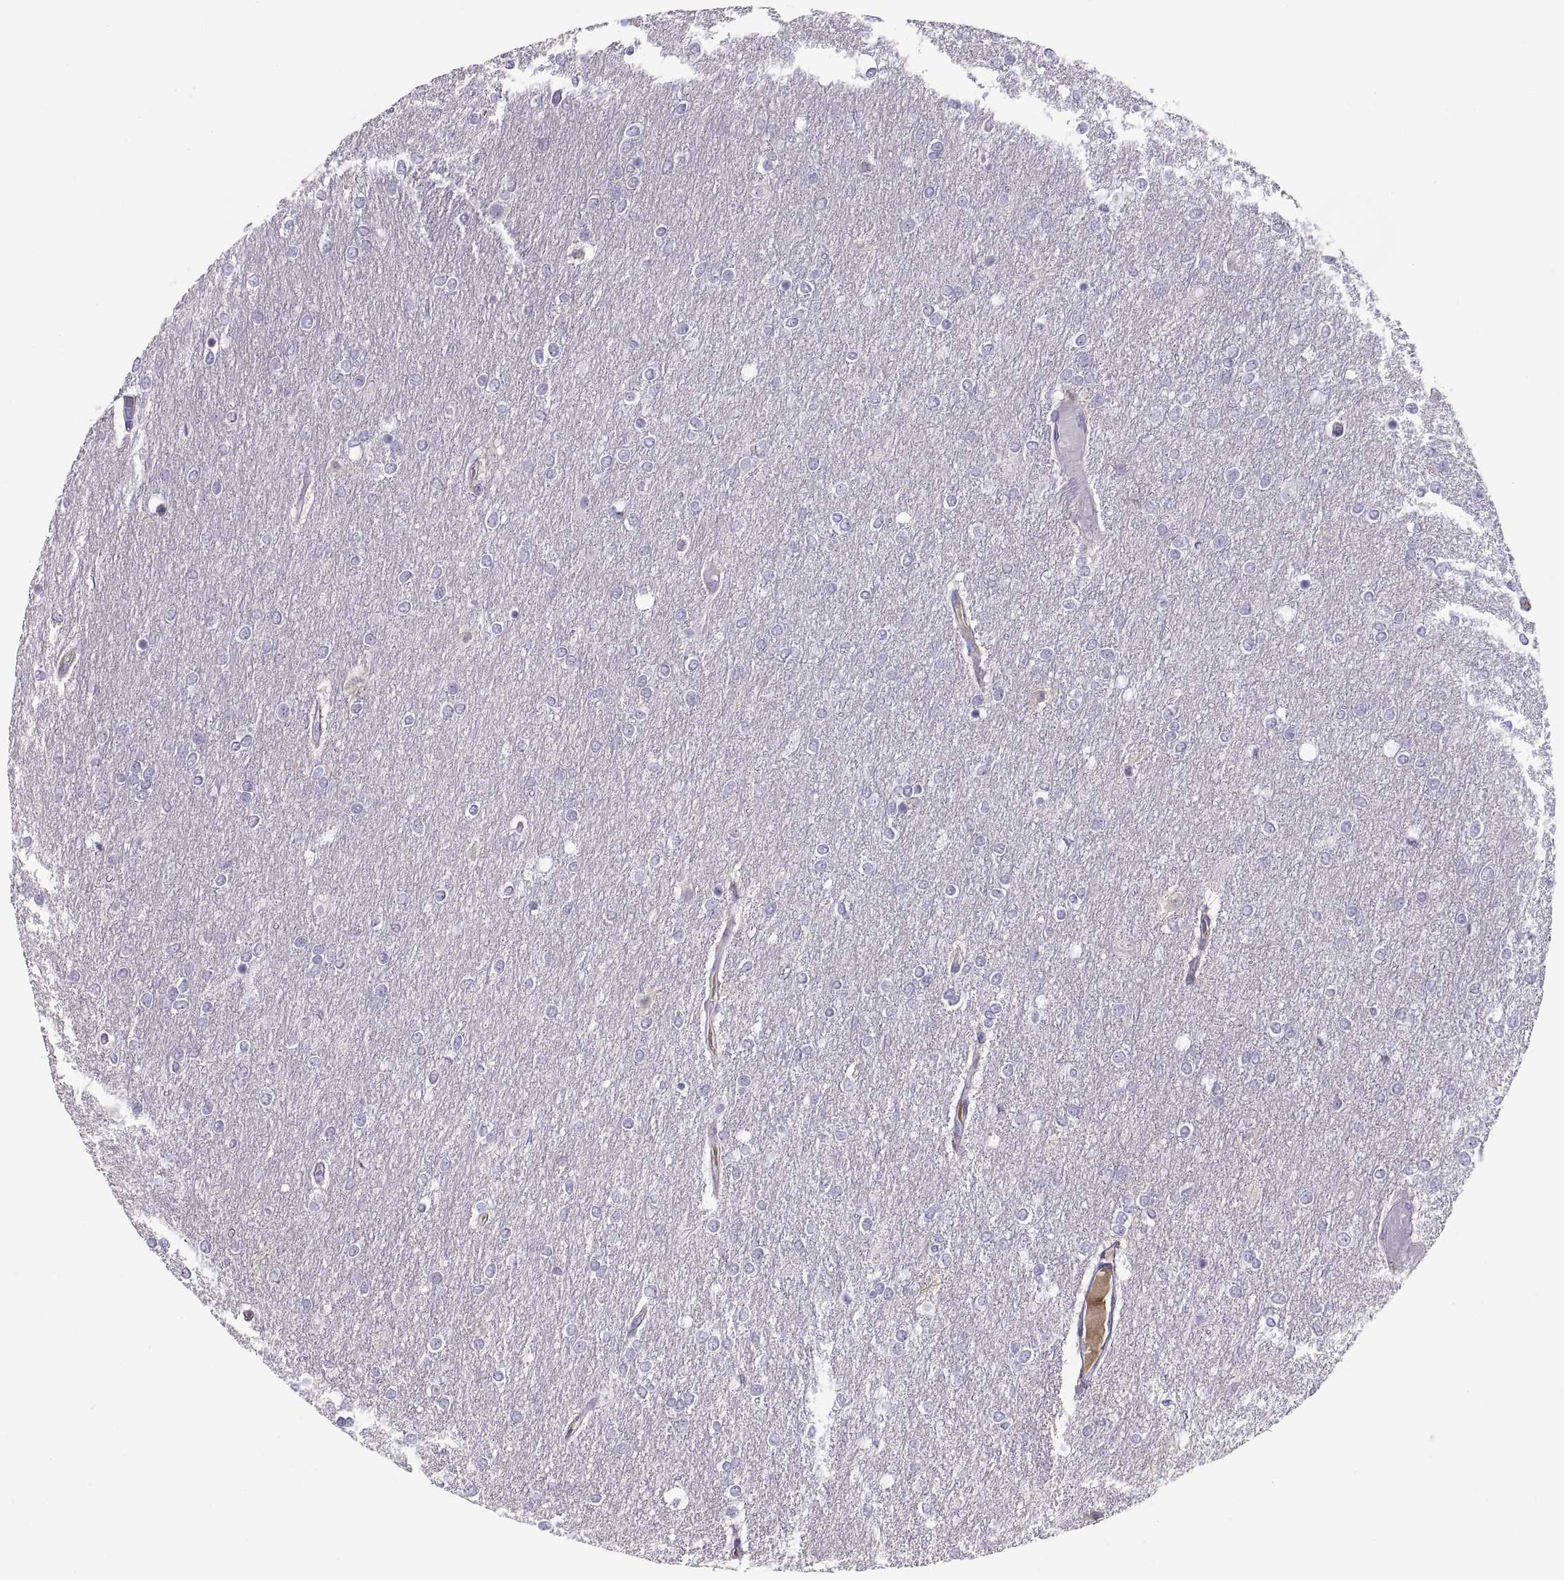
{"staining": {"intensity": "negative", "quantity": "none", "location": "none"}, "tissue": "glioma", "cell_type": "Tumor cells", "image_type": "cancer", "snomed": [{"axis": "morphology", "description": "Glioma, malignant, High grade"}, {"axis": "topography", "description": "Brain"}], "caption": "High magnification brightfield microscopy of malignant glioma (high-grade) stained with DAB (brown) and counterstained with hematoxylin (blue): tumor cells show no significant positivity.", "gene": "MAGEB2", "patient": {"sex": "female", "age": 61}}